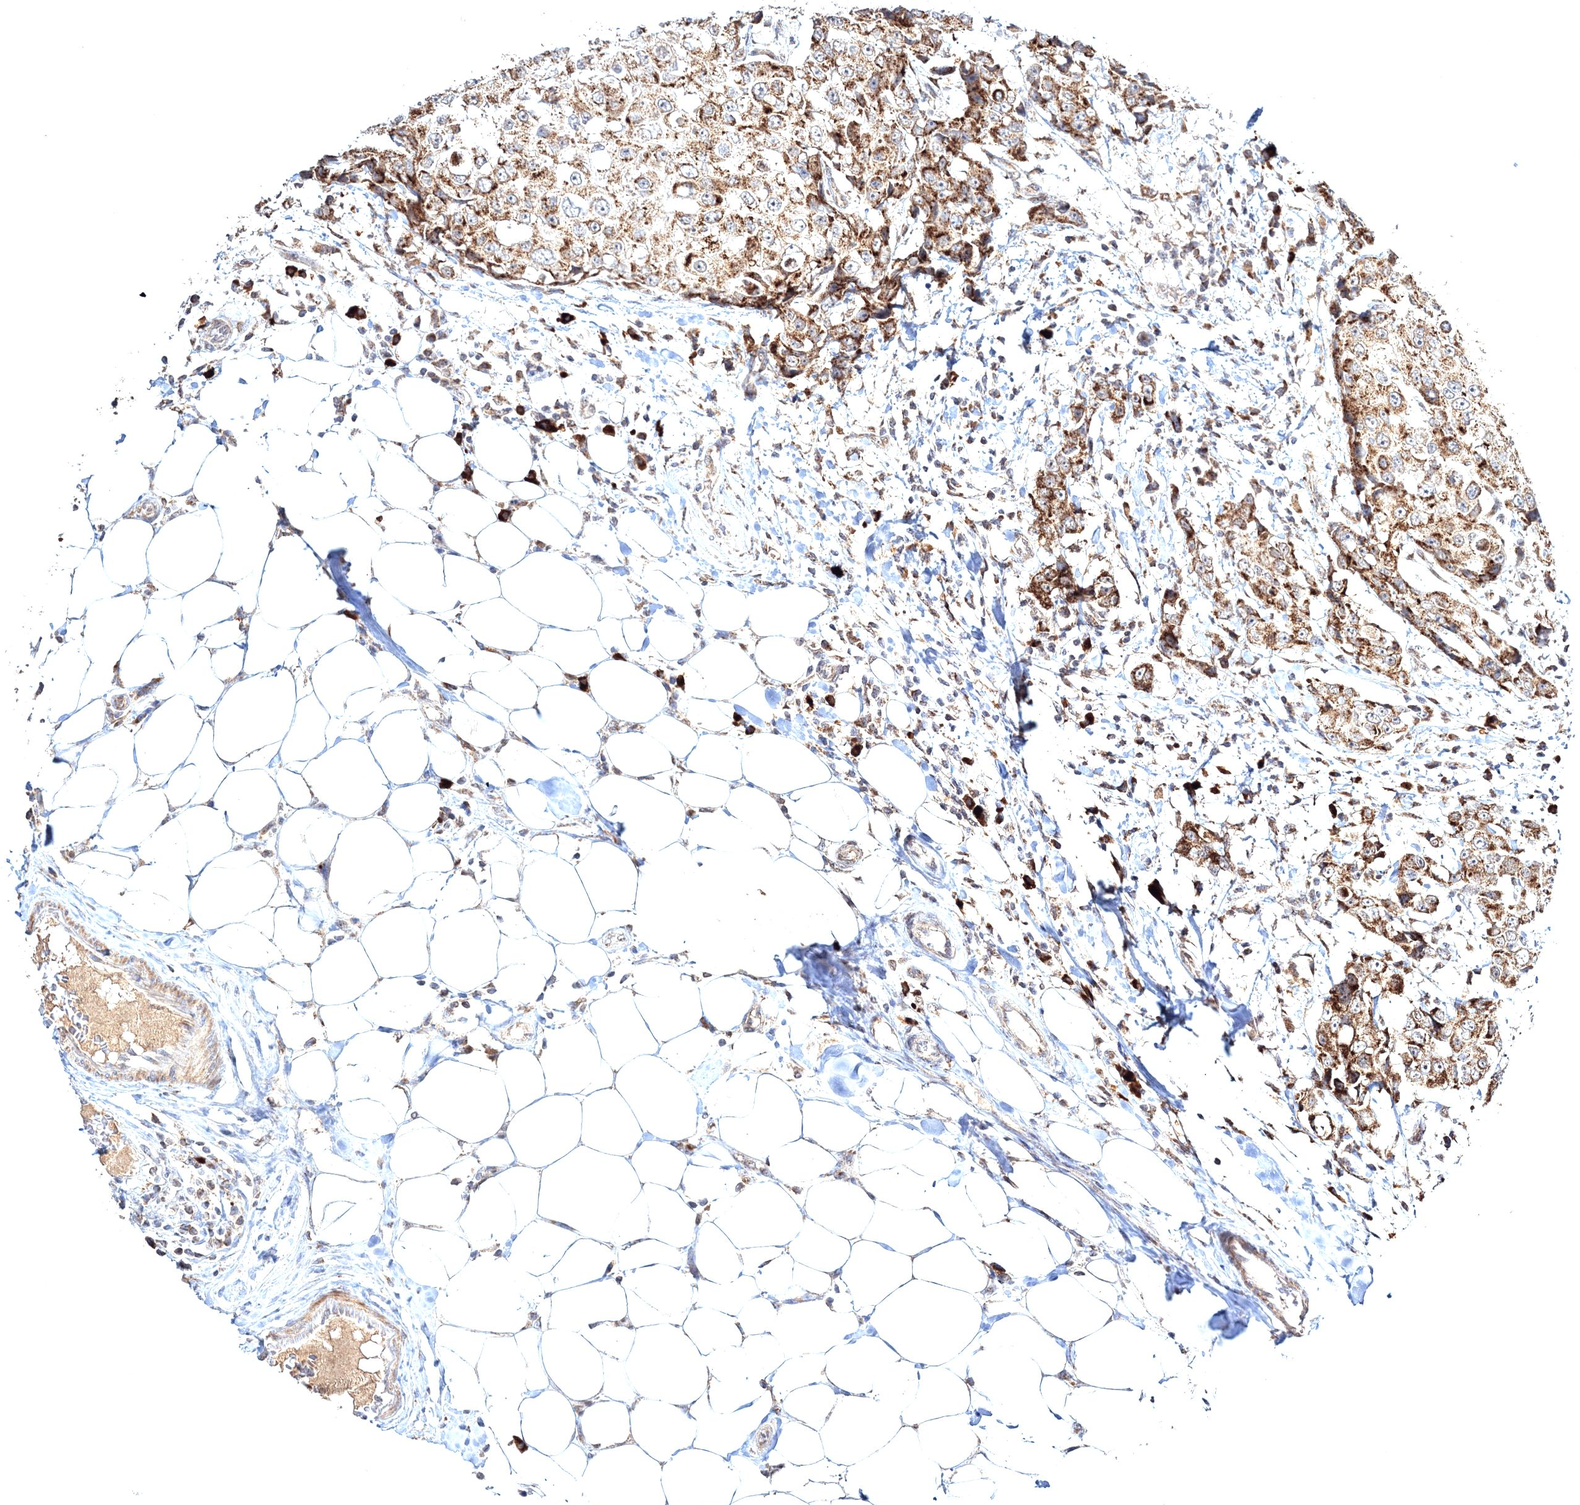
{"staining": {"intensity": "moderate", "quantity": ">75%", "location": "cytoplasmic/membranous"}, "tissue": "breast cancer", "cell_type": "Tumor cells", "image_type": "cancer", "snomed": [{"axis": "morphology", "description": "Duct carcinoma"}, {"axis": "topography", "description": "Breast"}], "caption": "A brown stain shows moderate cytoplasmic/membranous expression of a protein in breast cancer (invasive ductal carcinoma) tumor cells.", "gene": "PEX13", "patient": {"sex": "female", "age": 27}}